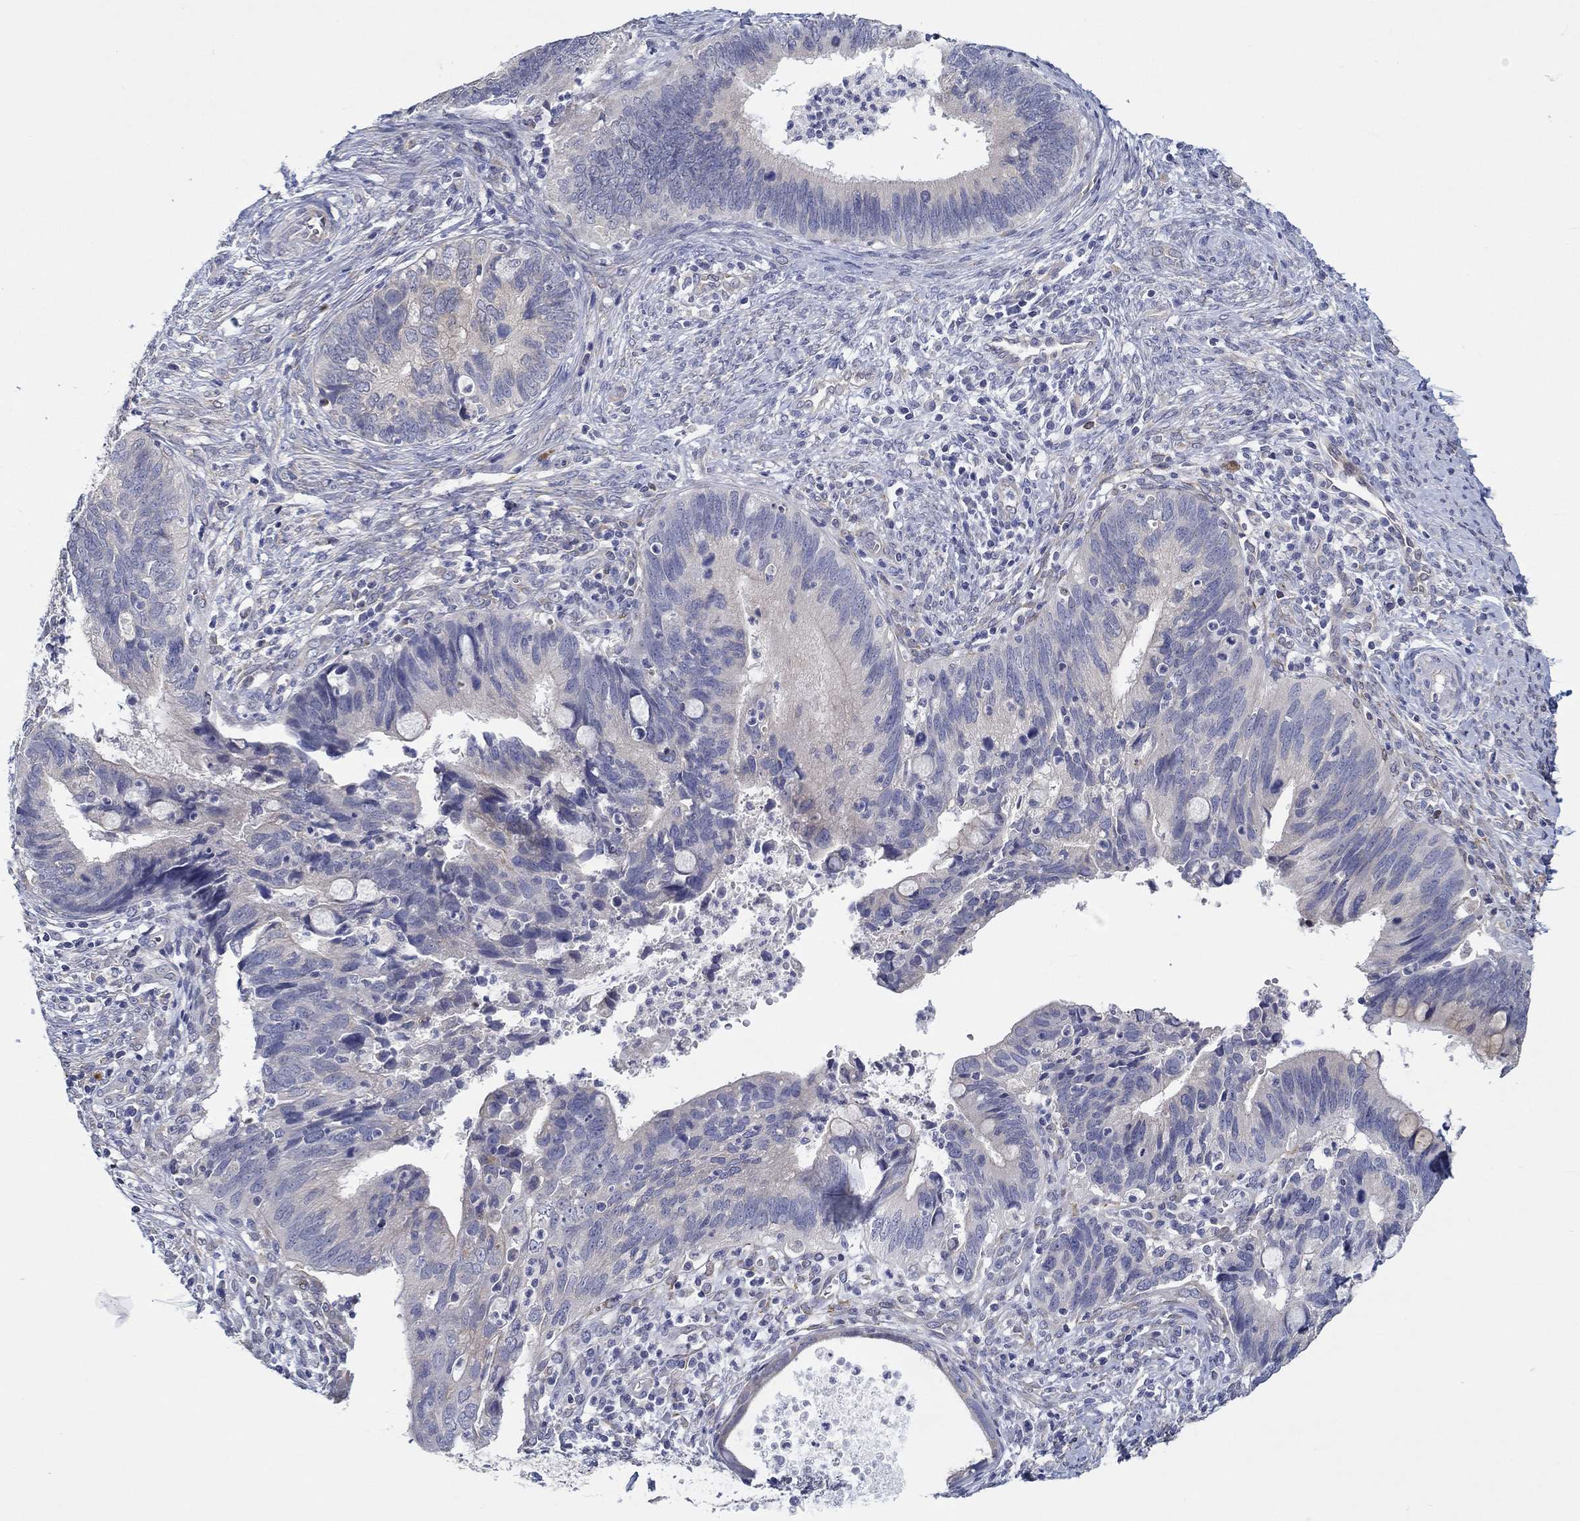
{"staining": {"intensity": "negative", "quantity": "none", "location": "none"}, "tissue": "cervical cancer", "cell_type": "Tumor cells", "image_type": "cancer", "snomed": [{"axis": "morphology", "description": "Adenocarcinoma, NOS"}, {"axis": "topography", "description": "Cervix"}], "caption": "IHC image of human cervical cancer stained for a protein (brown), which displays no expression in tumor cells.", "gene": "ERMP1", "patient": {"sex": "female", "age": 42}}